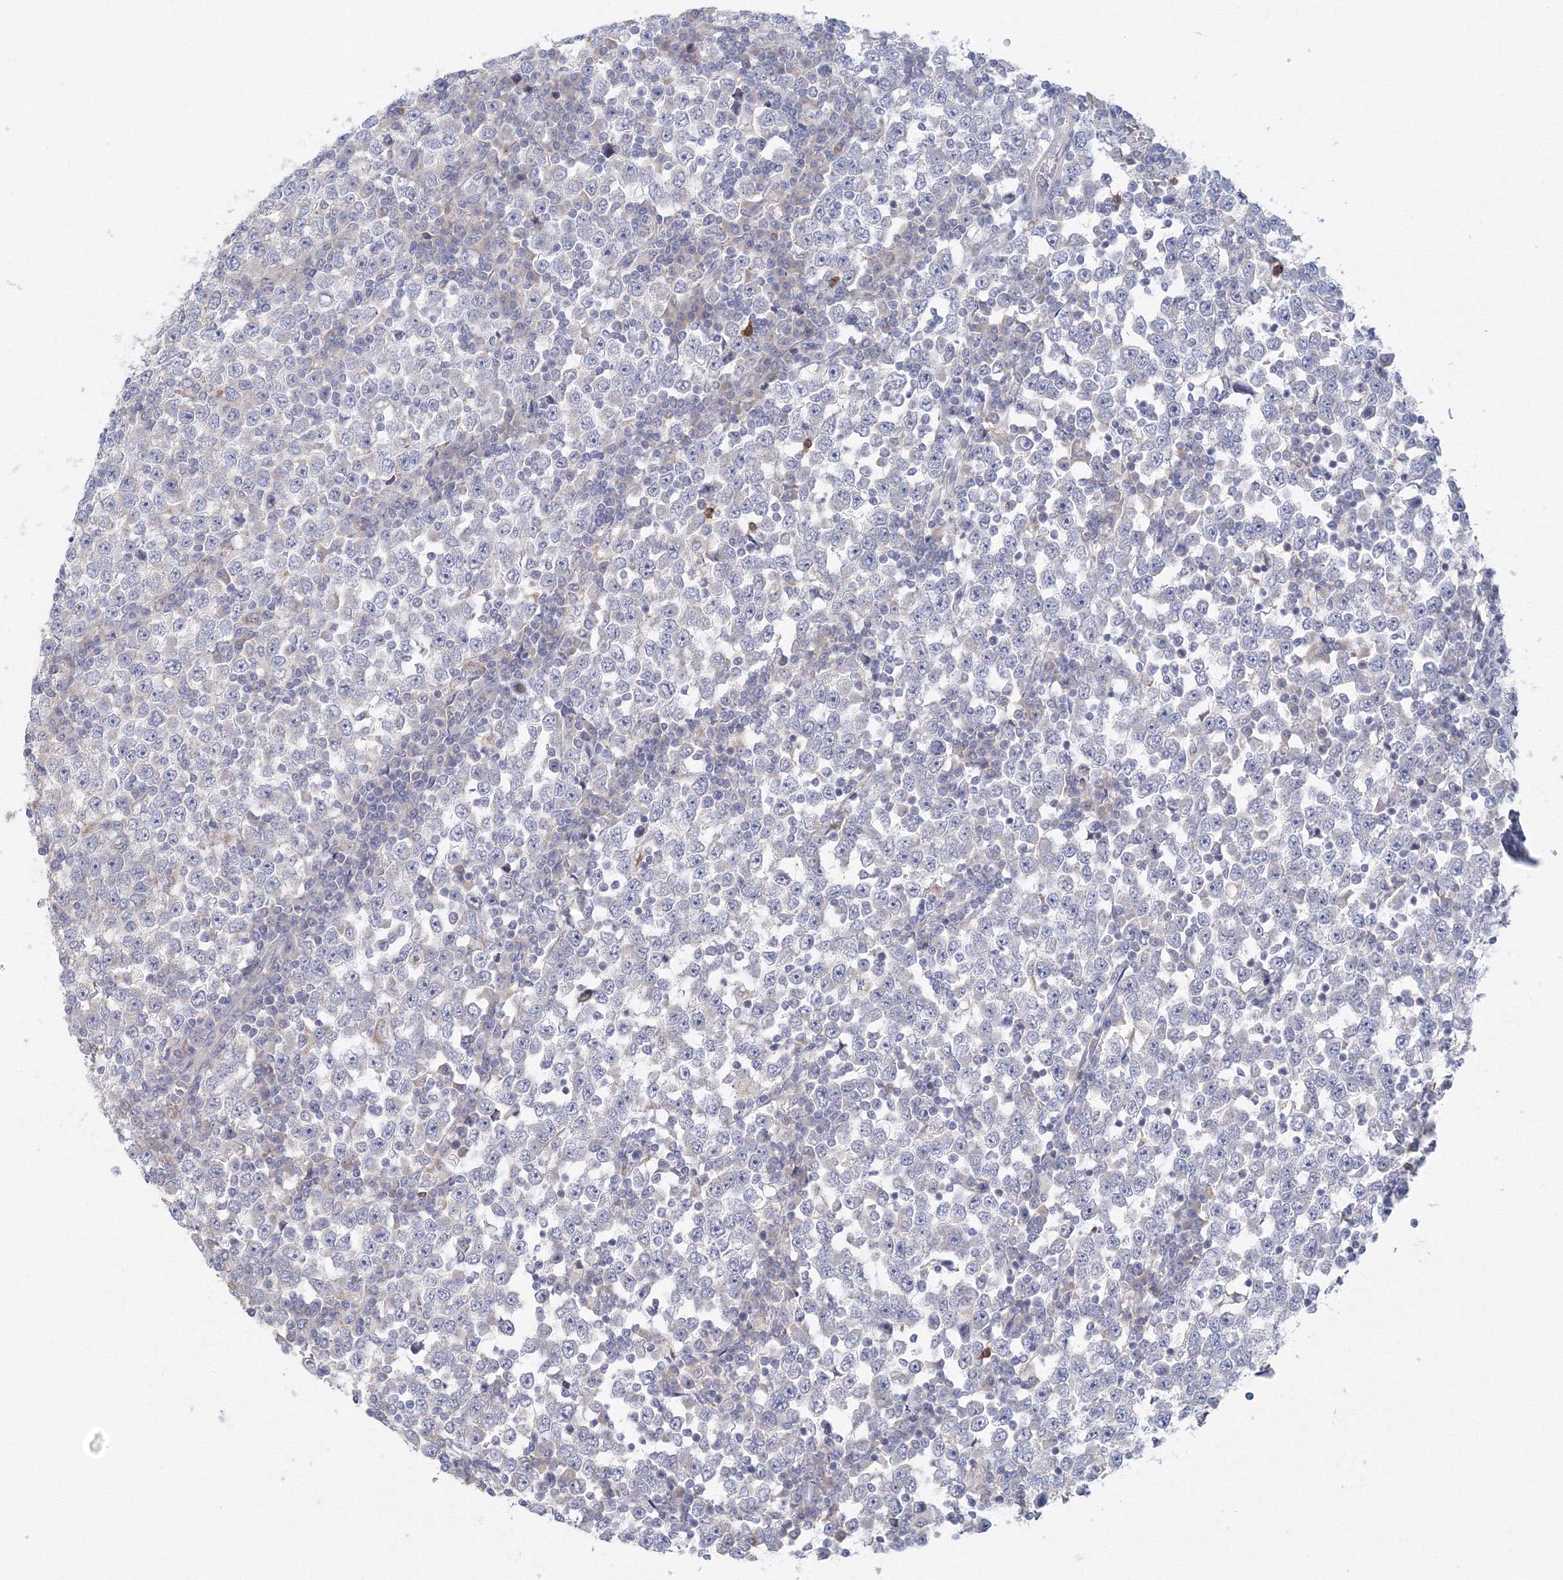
{"staining": {"intensity": "negative", "quantity": "none", "location": "none"}, "tissue": "testis cancer", "cell_type": "Tumor cells", "image_type": "cancer", "snomed": [{"axis": "morphology", "description": "Seminoma, NOS"}, {"axis": "topography", "description": "Testis"}], "caption": "The image demonstrates no staining of tumor cells in testis cancer (seminoma).", "gene": "TACC2", "patient": {"sex": "male", "age": 65}}